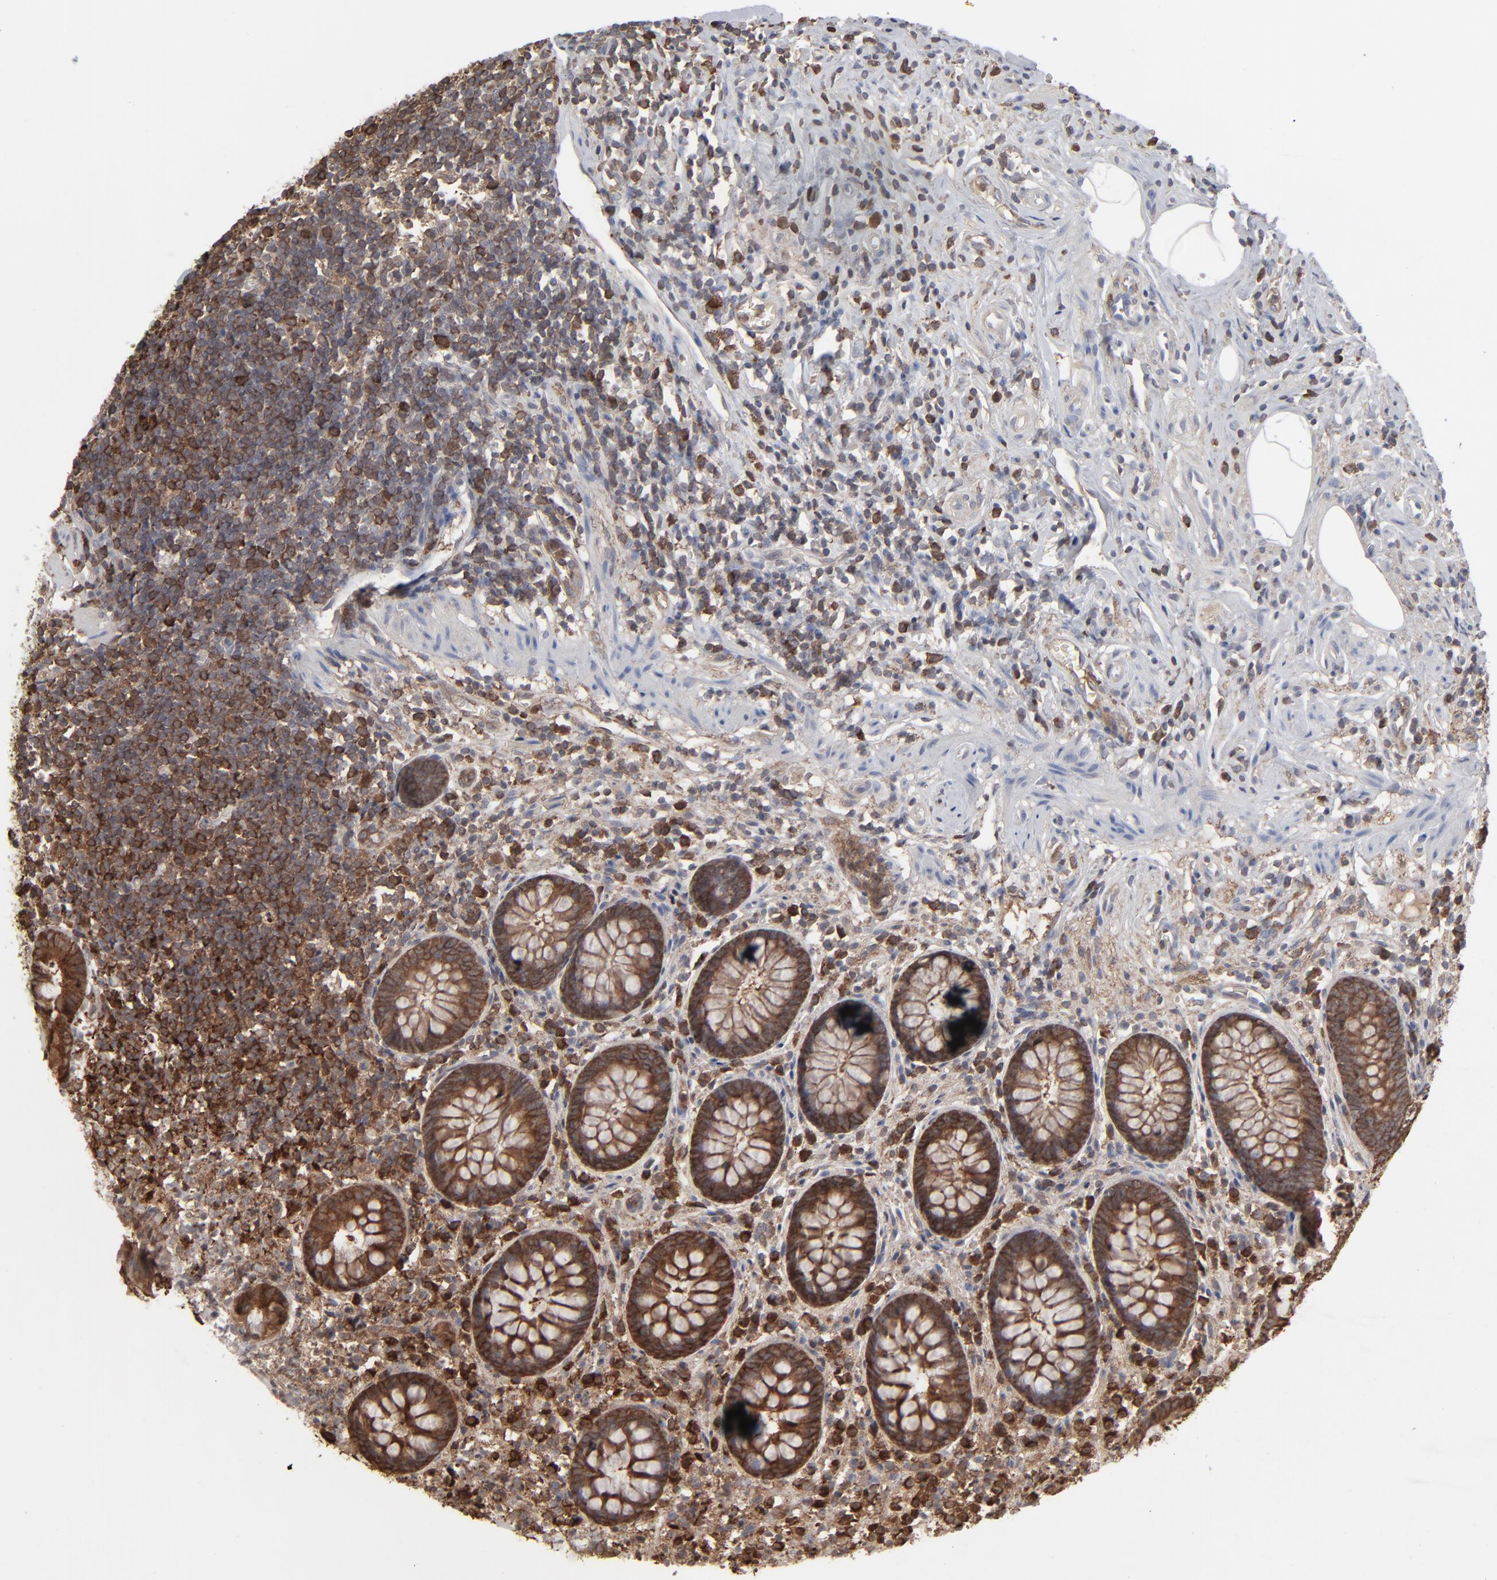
{"staining": {"intensity": "moderate", "quantity": ">75%", "location": "cytoplasmic/membranous"}, "tissue": "appendix", "cell_type": "Glandular cells", "image_type": "normal", "snomed": [{"axis": "morphology", "description": "Normal tissue, NOS"}, {"axis": "topography", "description": "Appendix"}], "caption": "High-power microscopy captured an immunohistochemistry image of unremarkable appendix, revealing moderate cytoplasmic/membranous positivity in approximately >75% of glandular cells.", "gene": "NME1", "patient": {"sex": "male", "age": 38}}